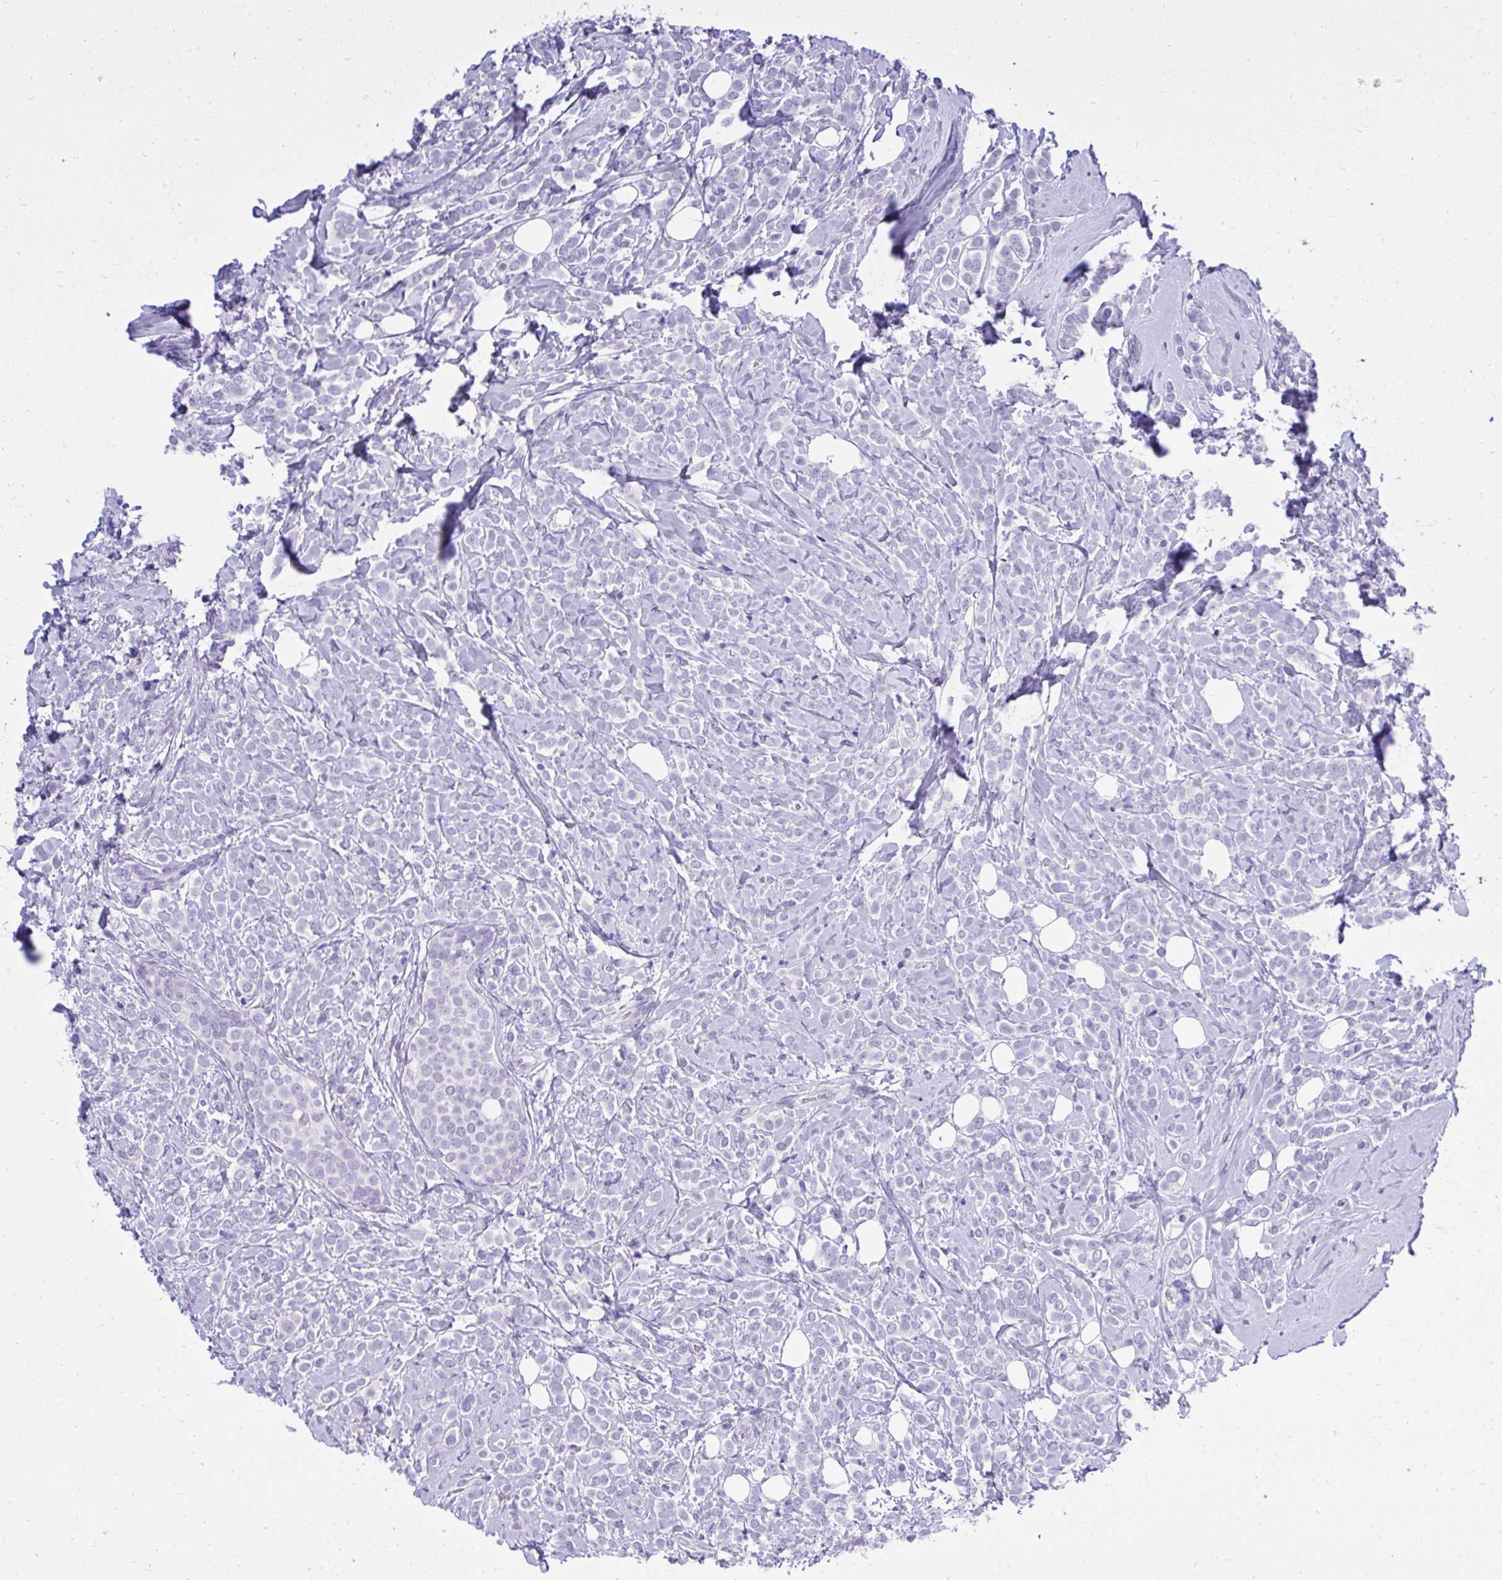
{"staining": {"intensity": "negative", "quantity": "none", "location": "none"}, "tissue": "breast cancer", "cell_type": "Tumor cells", "image_type": "cancer", "snomed": [{"axis": "morphology", "description": "Lobular carcinoma"}, {"axis": "topography", "description": "Breast"}], "caption": "Immunohistochemistry (IHC) of human breast cancer shows no staining in tumor cells. (DAB (3,3'-diaminobenzidine) immunohistochemistry (IHC), high magnification).", "gene": "ST6GALNAC3", "patient": {"sex": "female", "age": 49}}